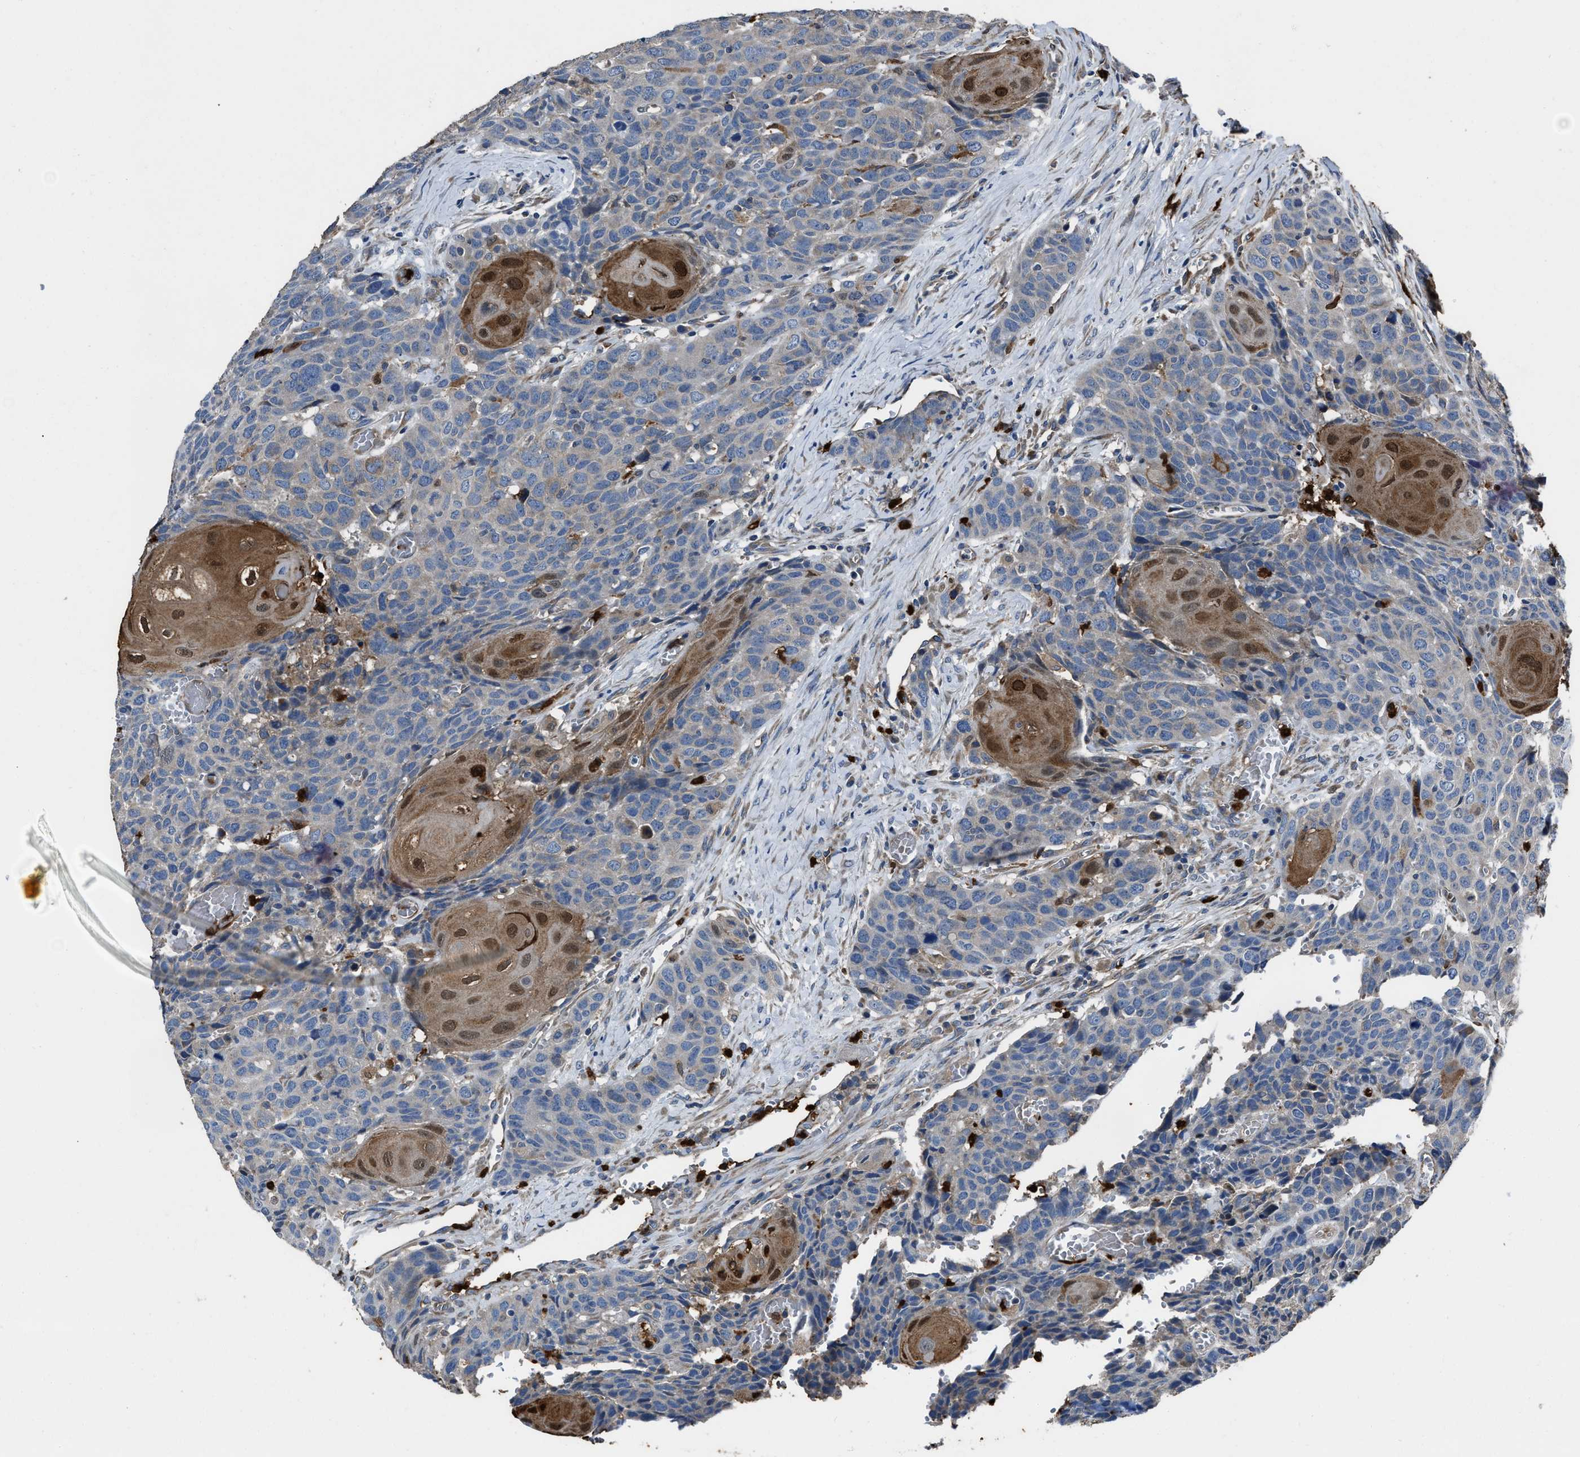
{"staining": {"intensity": "moderate", "quantity": "<25%", "location": "cytoplasmic/membranous,nuclear"}, "tissue": "head and neck cancer", "cell_type": "Tumor cells", "image_type": "cancer", "snomed": [{"axis": "morphology", "description": "Squamous cell carcinoma, NOS"}, {"axis": "topography", "description": "Head-Neck"}], "caption": "Squamous cell carcinoma (head and neck) was stained to show a protein in brown. There is low levels of moderate cytoplasmic/membranous and nuclear staining in approximately <25% of tumor cells.", "gene": "ANGPT1", "patient": {"sex": "male", "age": 66}}